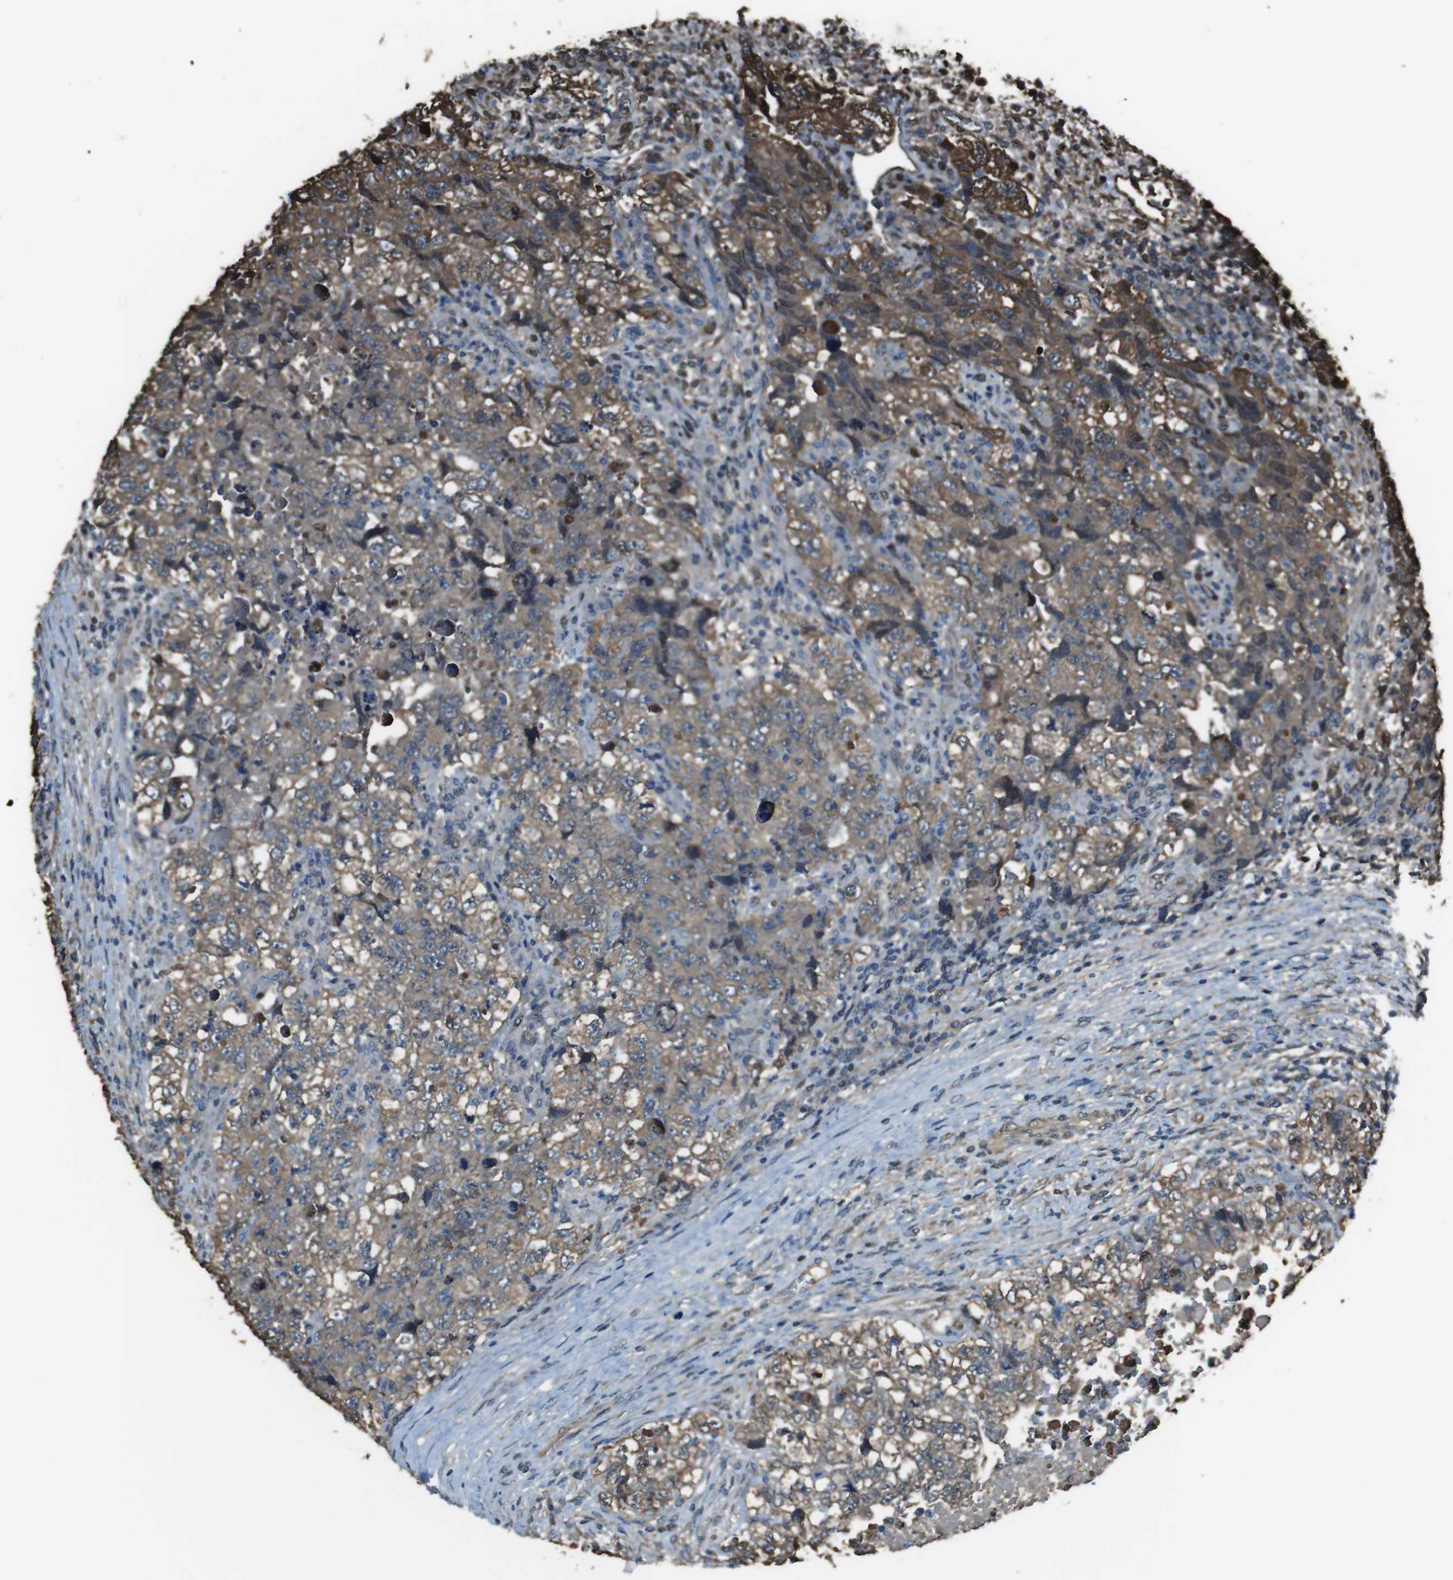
{"staining": {"intensity": "moderate", "quantity": ">75%", "location": "cytoplasmic/membranous"}, "tissue": "testis cancer", "cell_type": "Tumor cells", "image_type": "cancer", "snomed": [{"axis": "morphology", "description": "Carcinoma, Embryonal, NOS"}, {"axis": "topography", "description": "Testis"}], "caption": "Testis embryonal carcinoma stained with DAB (3,3'-diaminobenzidine) IHC displays medium levels of moderate cytoplasmic/membranous staining in approximately >75% of tumor cells.", "gene": "TWSG1", "patient": {"sex": "male", "age": 36}}